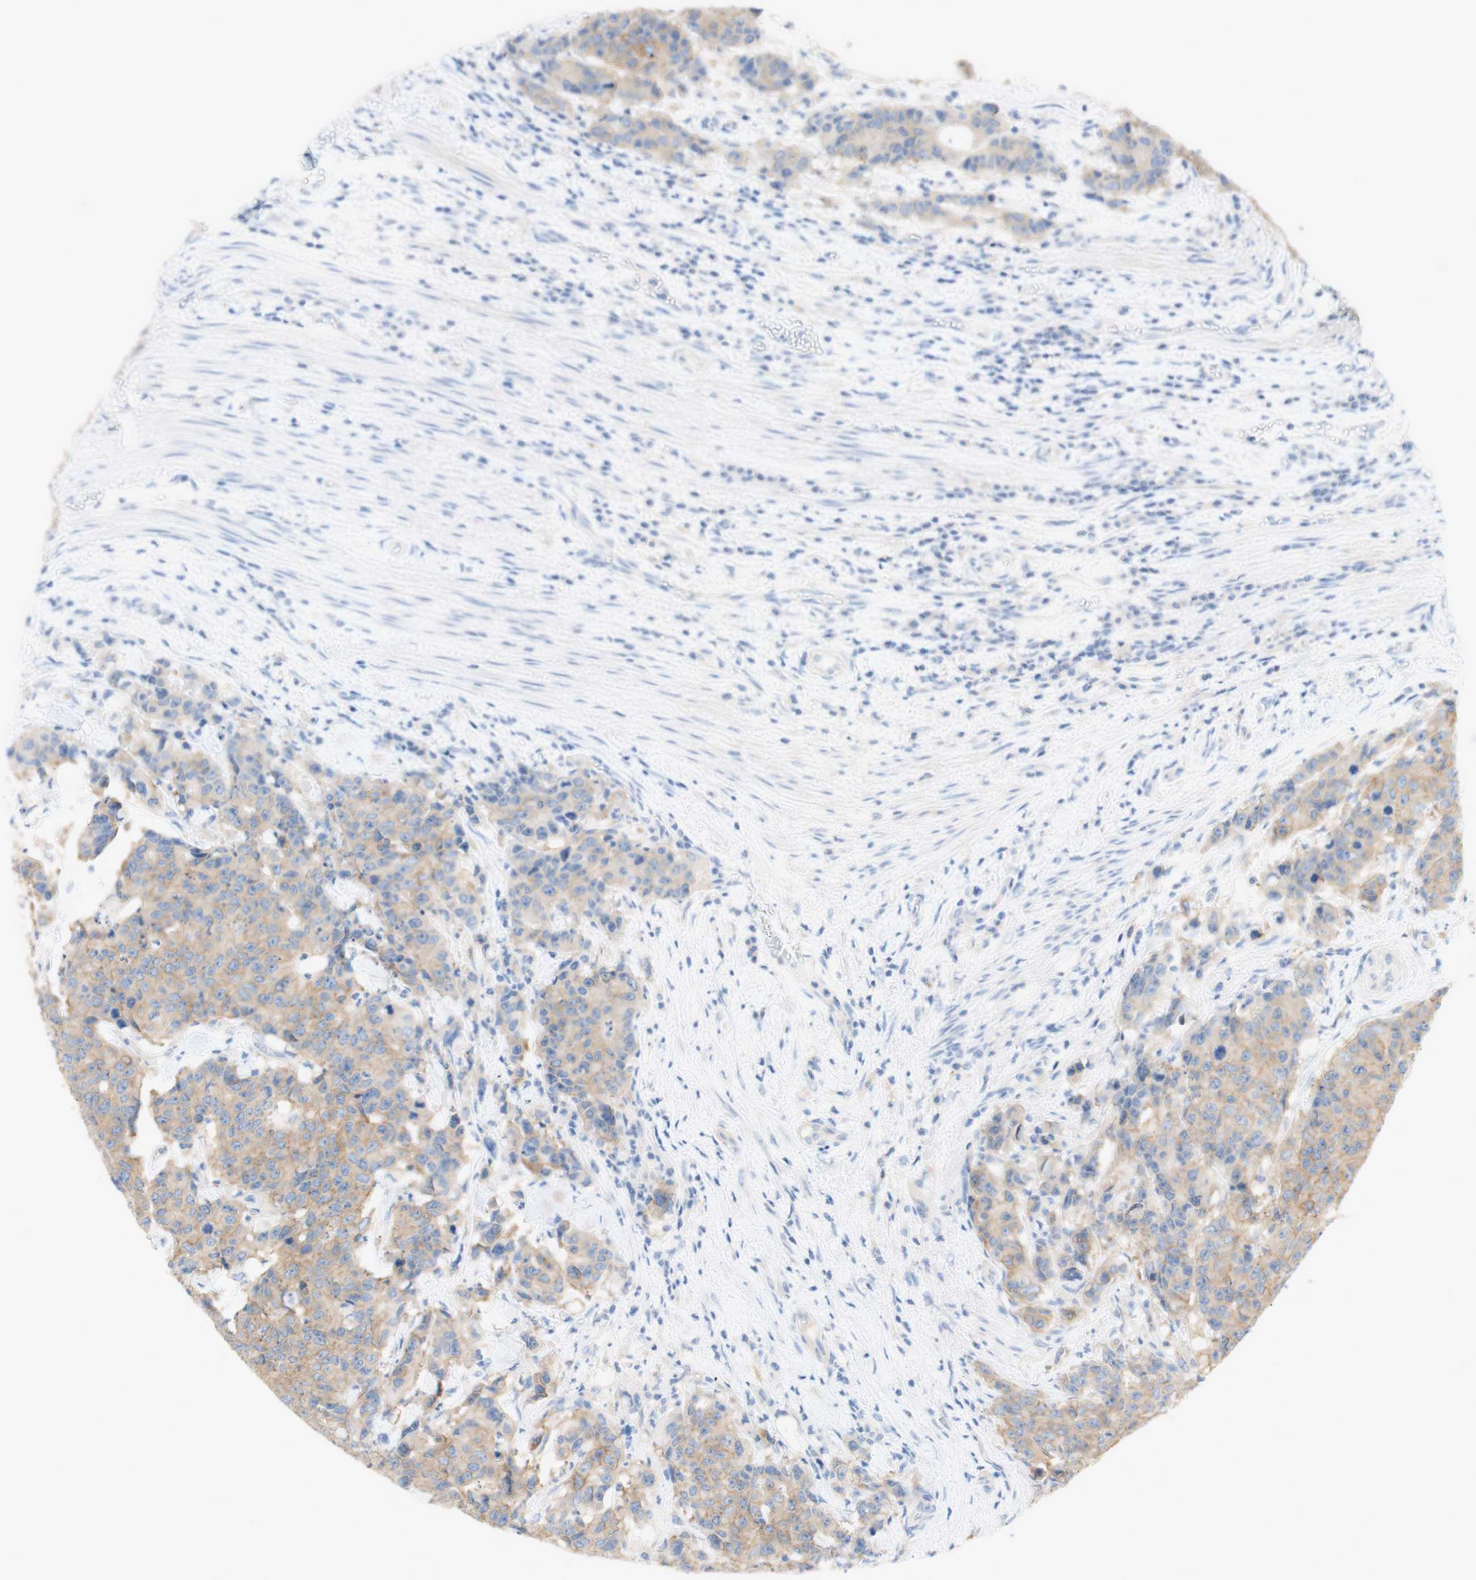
{"staining": {"intensity": "weak", "quantity": ">75%", "location": "cytoplasmic/membranous"}, "tissue": "colorectal cancer", "cell_type": "Tumor cells", "image_type": "cancer", "snomed": [{"axis": "morphology", "description": "Adenocarcinoma, NOS"}, {"axis": "topography", "description": "Colon"}], "caption": "This micrograph exhibits IHC staining of human colorectal cancer (adenocarcinoma), with low weak cytoplasmic/membranous expression in approximately >75% of tumor cells.", "gene": "ATP2B1", "patient": {"sex": "female", "age": 86}}